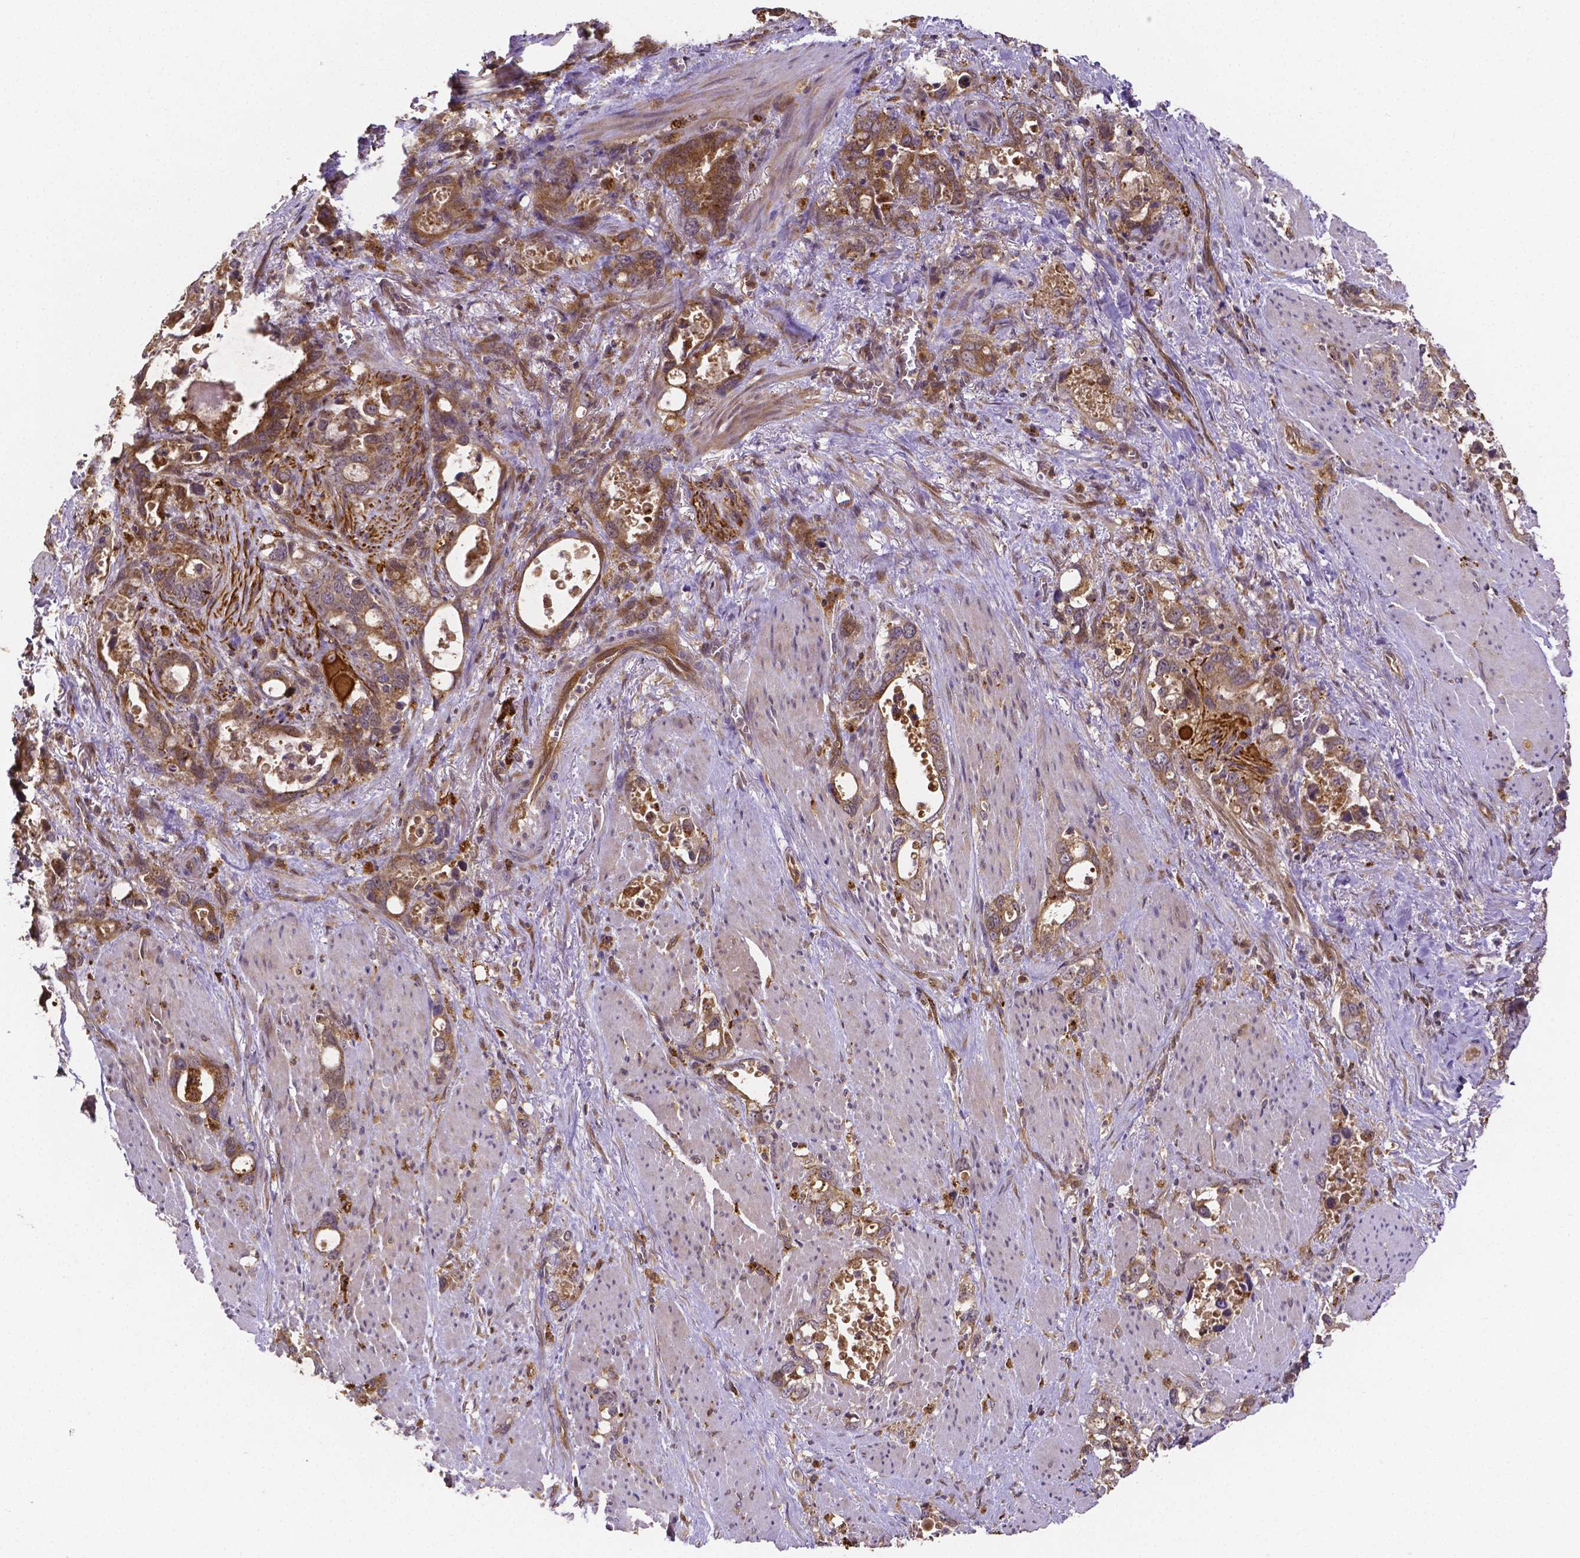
{"staining": {"intensity": "moderate", "quantity": ">75%", "location": "cytoplasmic/membranous"}, "tissue": "stomach cancer", "cell_type": "Tumor cells", "image_type": "cancer", "snomed": [{"axis": "morphology", "description": "Normal tissue, NOS"}, {"axis": "morphology", "description": "Adenocarcinoma, NOS"}, {"axis": "topography", "description": "Esophagus"}, {"axis": "topography", "description": "Stomach, upper"}], "caption": "Stomach cancer was stained to show a protein in brown. There is medium levels of moderate cytoplasmic/membranous positivity in about >75% of tumor cells.", "gene": "RNF123", "patient": {"sex": "male", "age": 74}}